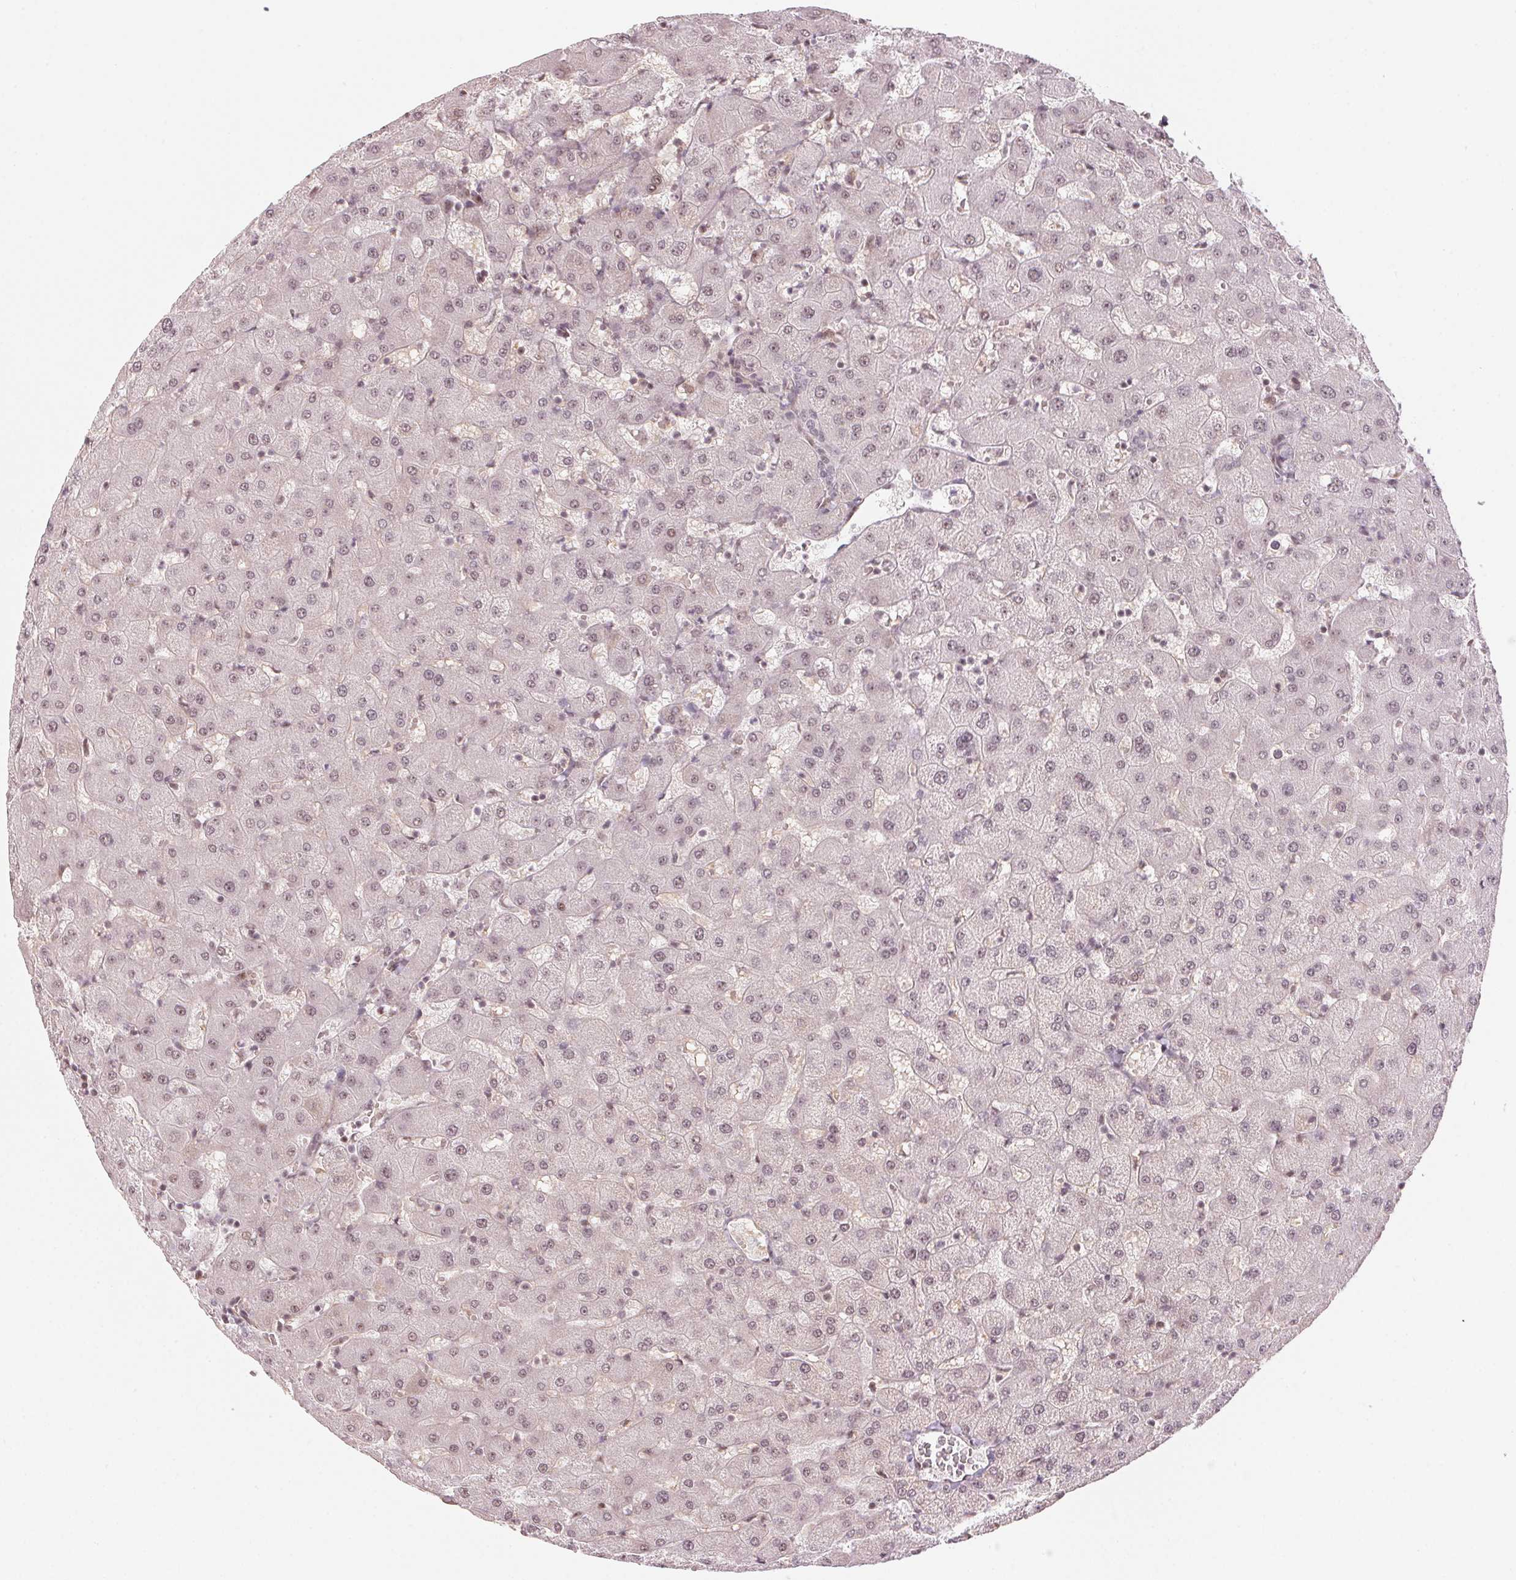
{"staining": {"intensity": "weak", "quantity": "25%-75%", "location": "nuclear"}, "tissue": "liver", "cell_type": "Cholangiocytes", "image_type": "normal", "snomed": [{"axis": "morphology", "description": "Normal tissue, NOS"}, {"axis": "topography", "description": "Liver"}], "caption": "High-magnification brightfield microscopy of benign liver stained with DAB (3,3'-diaminobenzidine) (brown) and counterstained with hematoxylin (blue). cholangiocytes exhibit weak nuclear staining is appreciated in approximately25%-75% of cells.", "gene": "KAT6A", "patient": {"sex": "female", "age": 63}}